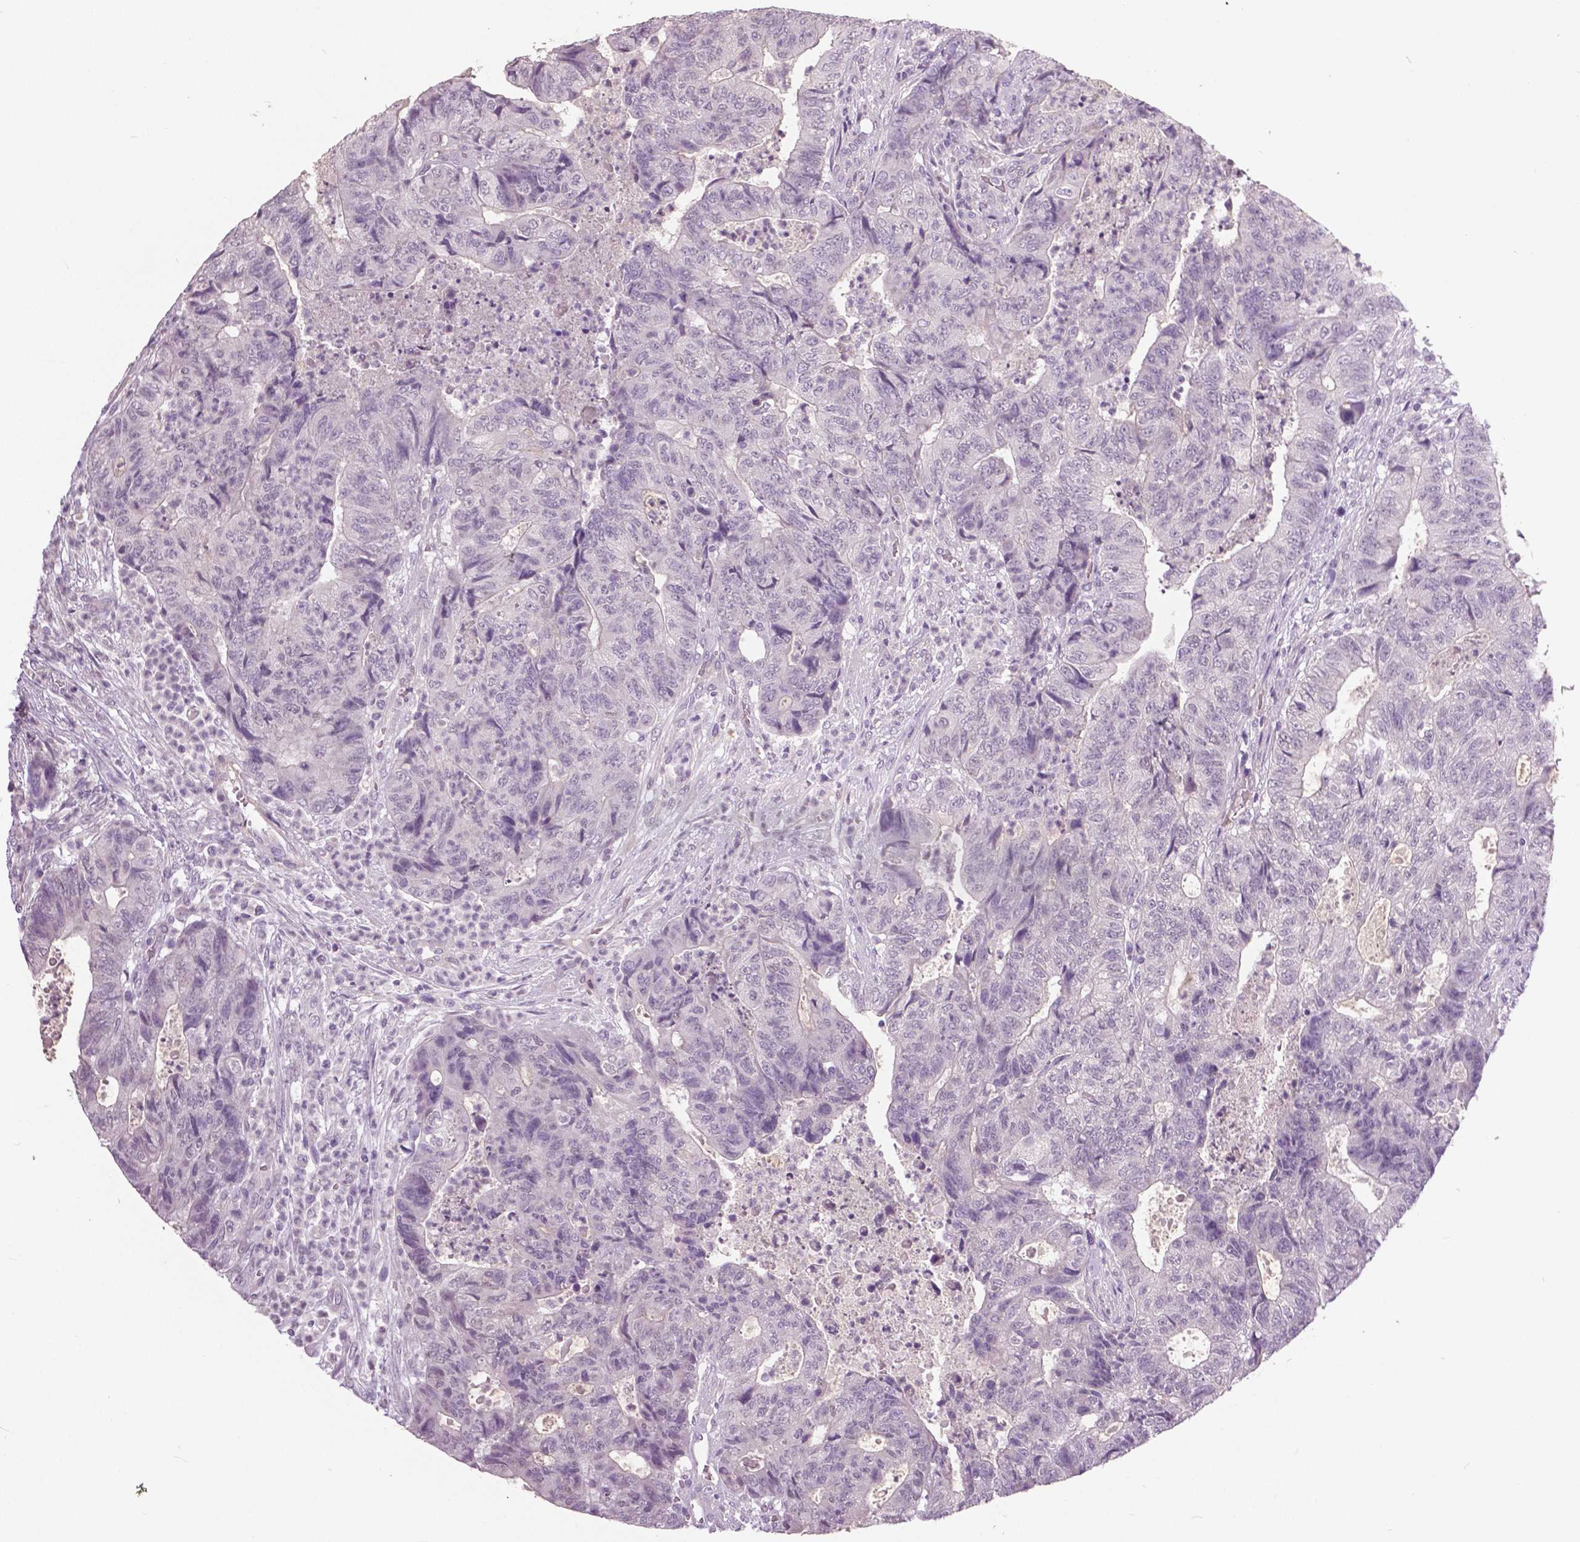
{"staining": {"intensity": "negative", "quantity": "none", "location": "none"}, "tissue": "colorectal cancer", "cell_type": "Tumor cells", "image_type": "cancer", "snomed": [{"axis": "morphology", "description": "Adenocarcinoma, NOS"}, {"axis": "topography", "description": "Colon"}], "caption": "Colorectal cancer stained for a protein using IHC reveals no expression tumor cells.", "gene": "FOXA1", "patient": {"sex": "female", "age": 48}}